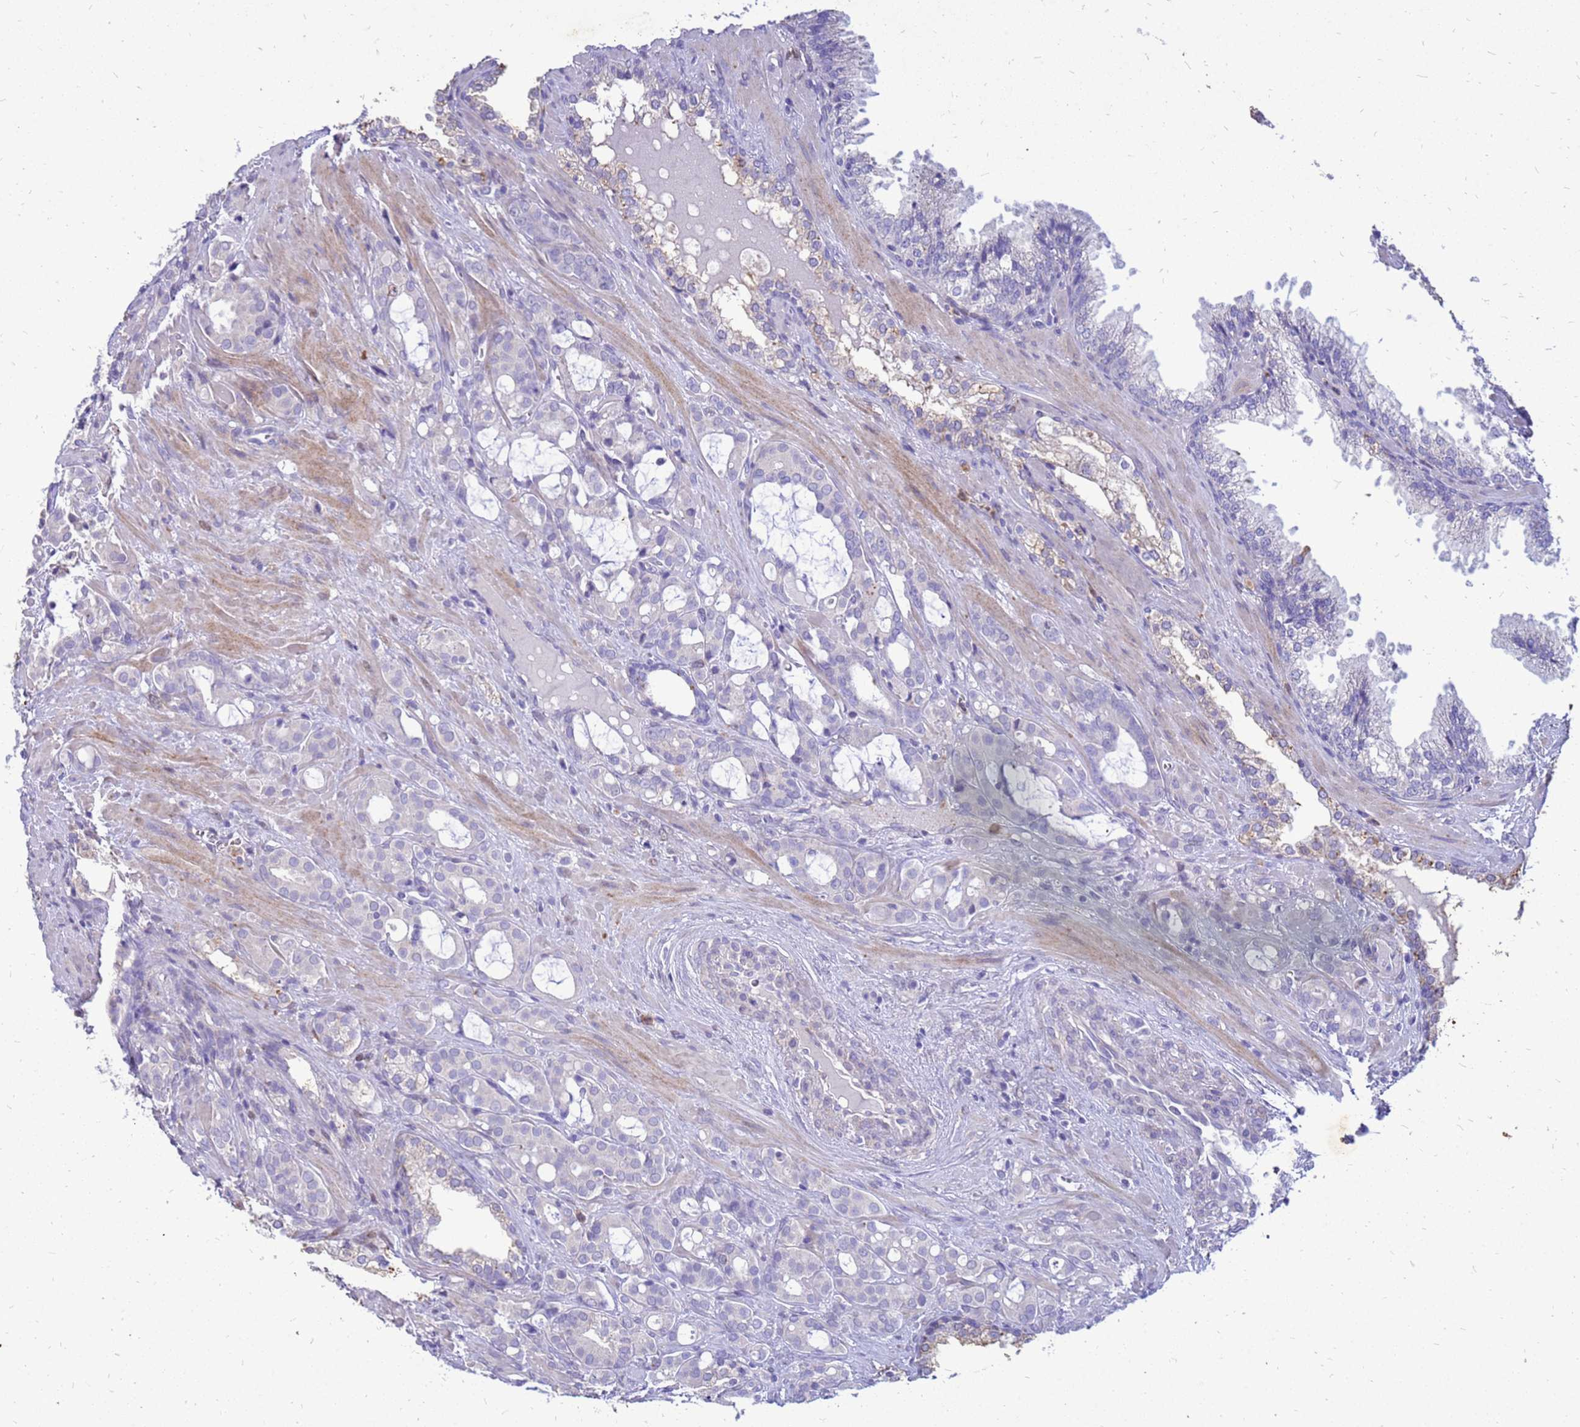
{"staining": {"intensity": "negative", "quantity": "none", "location": "none"}, "tissue": "prostate cancer", "cell_type": "Tumor cells", "image_type": "cancer", "snomed": [{"axis": "morphology", "description": "Adenocarcinoma, High grade"}, {"axis": "topography", "description": "Prostate"}], "caption": "IHC photomicrograph of human high-grade adenocarcinoma (prostate) stained for a protein (brown), which exhibits no staining in tumor cells.", "gene": "AKR1C1", "patient": {"sex": "male", "age": 72}}